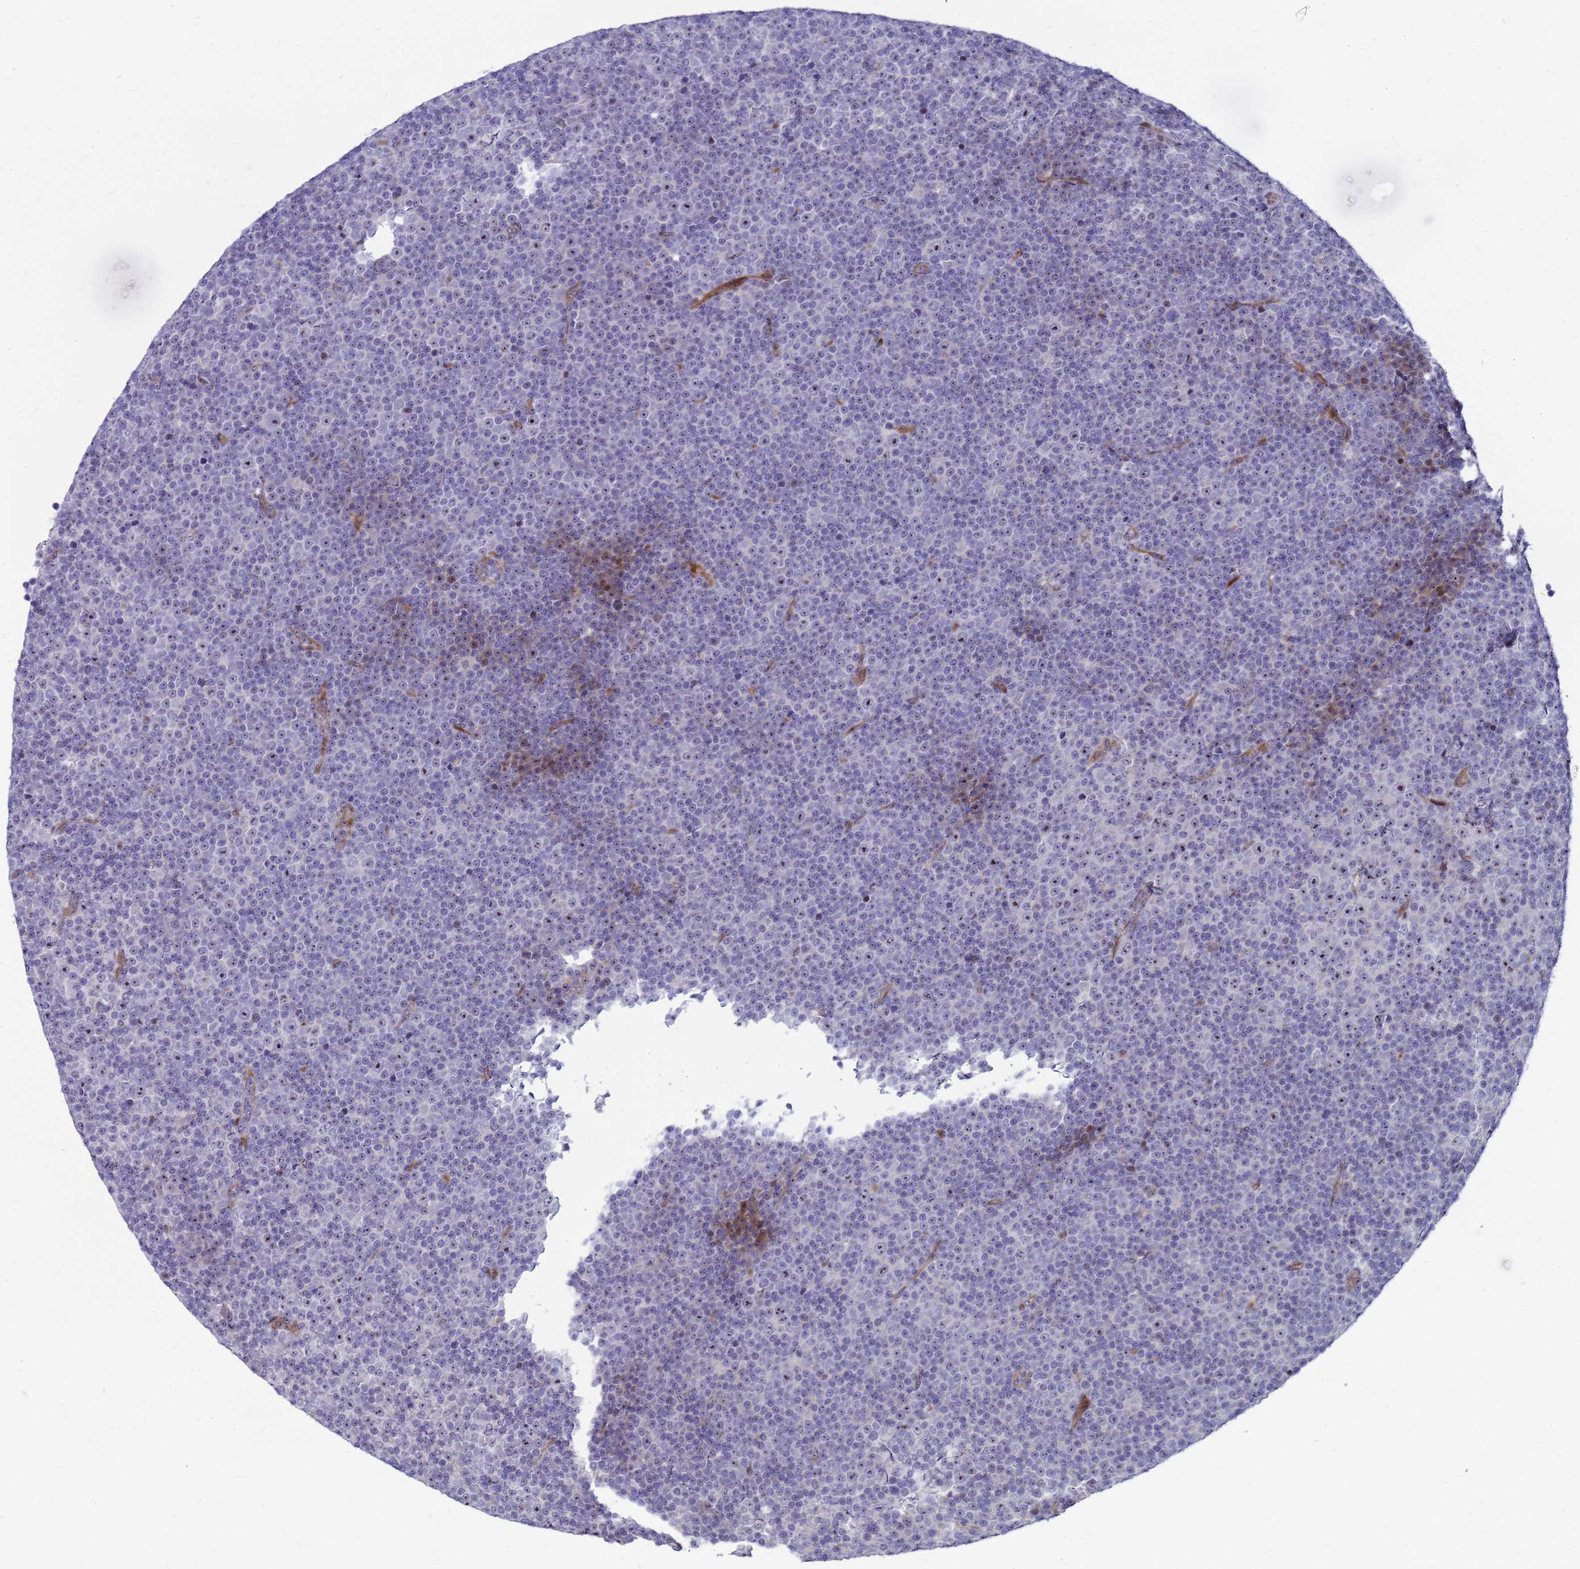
{"staining": {"intensity": "negative", "quantity": "none", "location": "none"}, "tissue": "lymphoma", "cell_type": "Tumor cells", "image_type": "cancer", "snomed": [{"axis": "morphology", "description": "Malignant lymphoma, non-Hodgkin's type, Low grade"}, {"axis": "topography", "description": "Lymph node"}], "caption": "IHC micrograph of neoplastic tissue: malignant lymphoma, non-Hodgkin's type (low-grade) stained with DAB reveals no significant protein positivity in tumor cells. Nuclei are stained in blue.", "gene": "RSPO1", "patient": {"sex": "female", "age": 67}}